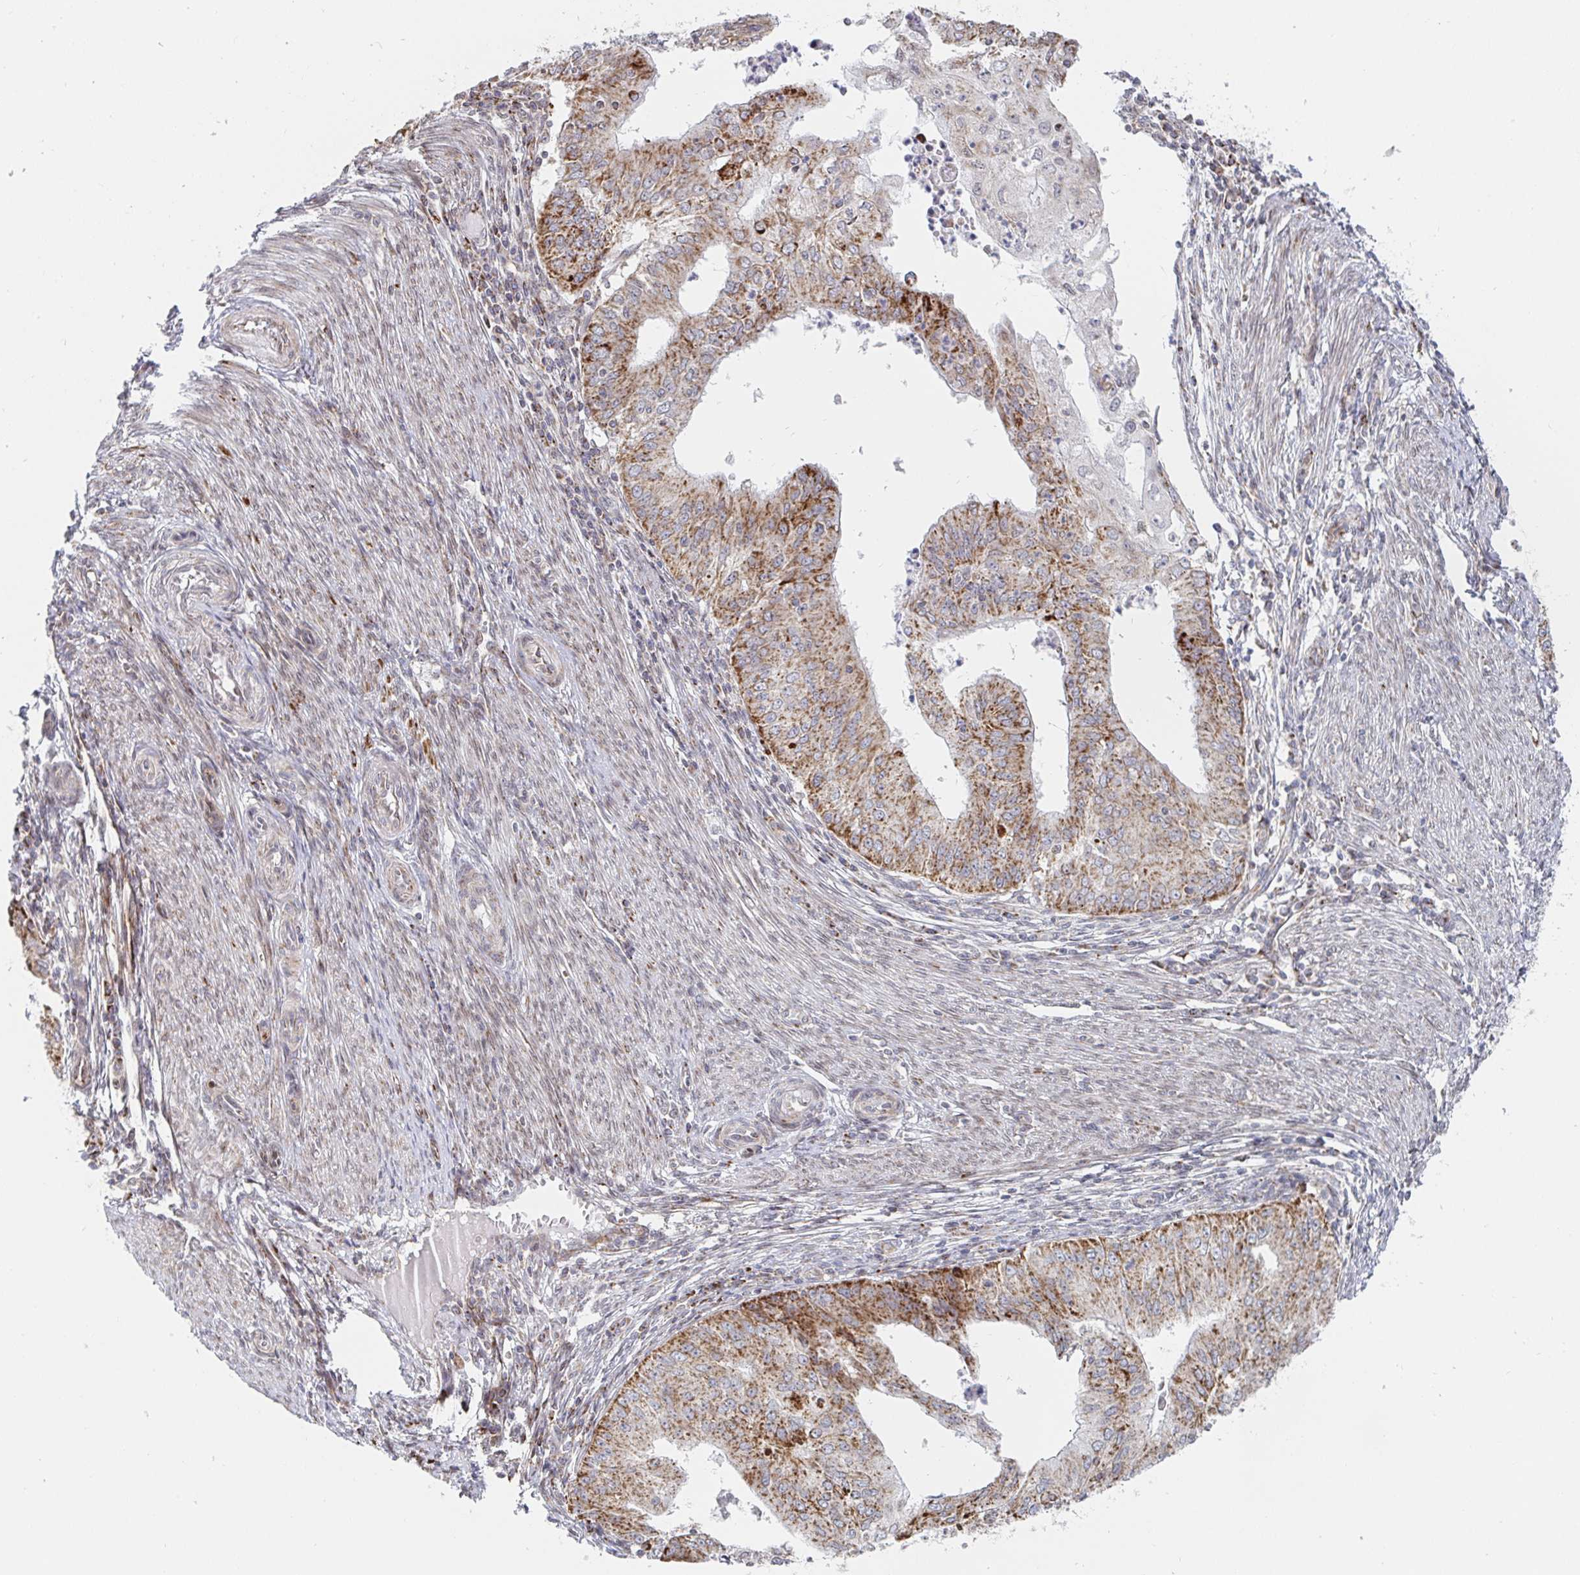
{"staining": {"intensity": "moderate", "quantity": ">75%", "location": "cytoplasmic/membranous"}, "tissue": "endometrial cancer", "cell_type": "Tumor cells", "image_type": "cancer", "snomed": [{"axis": "morphology", "description": "Adenocarcinoma, NOS"}, {"axis": "topography", "description": "Endometrium"}], "caption": "Moderate cytoplasmic/membranous staining for a protein is seen in about >75% of tumor cells of endometrial cancer using immunohistochemistry (IHC).", "gene": "STARD8", "patient": {"sex": "female", "age": 50}}